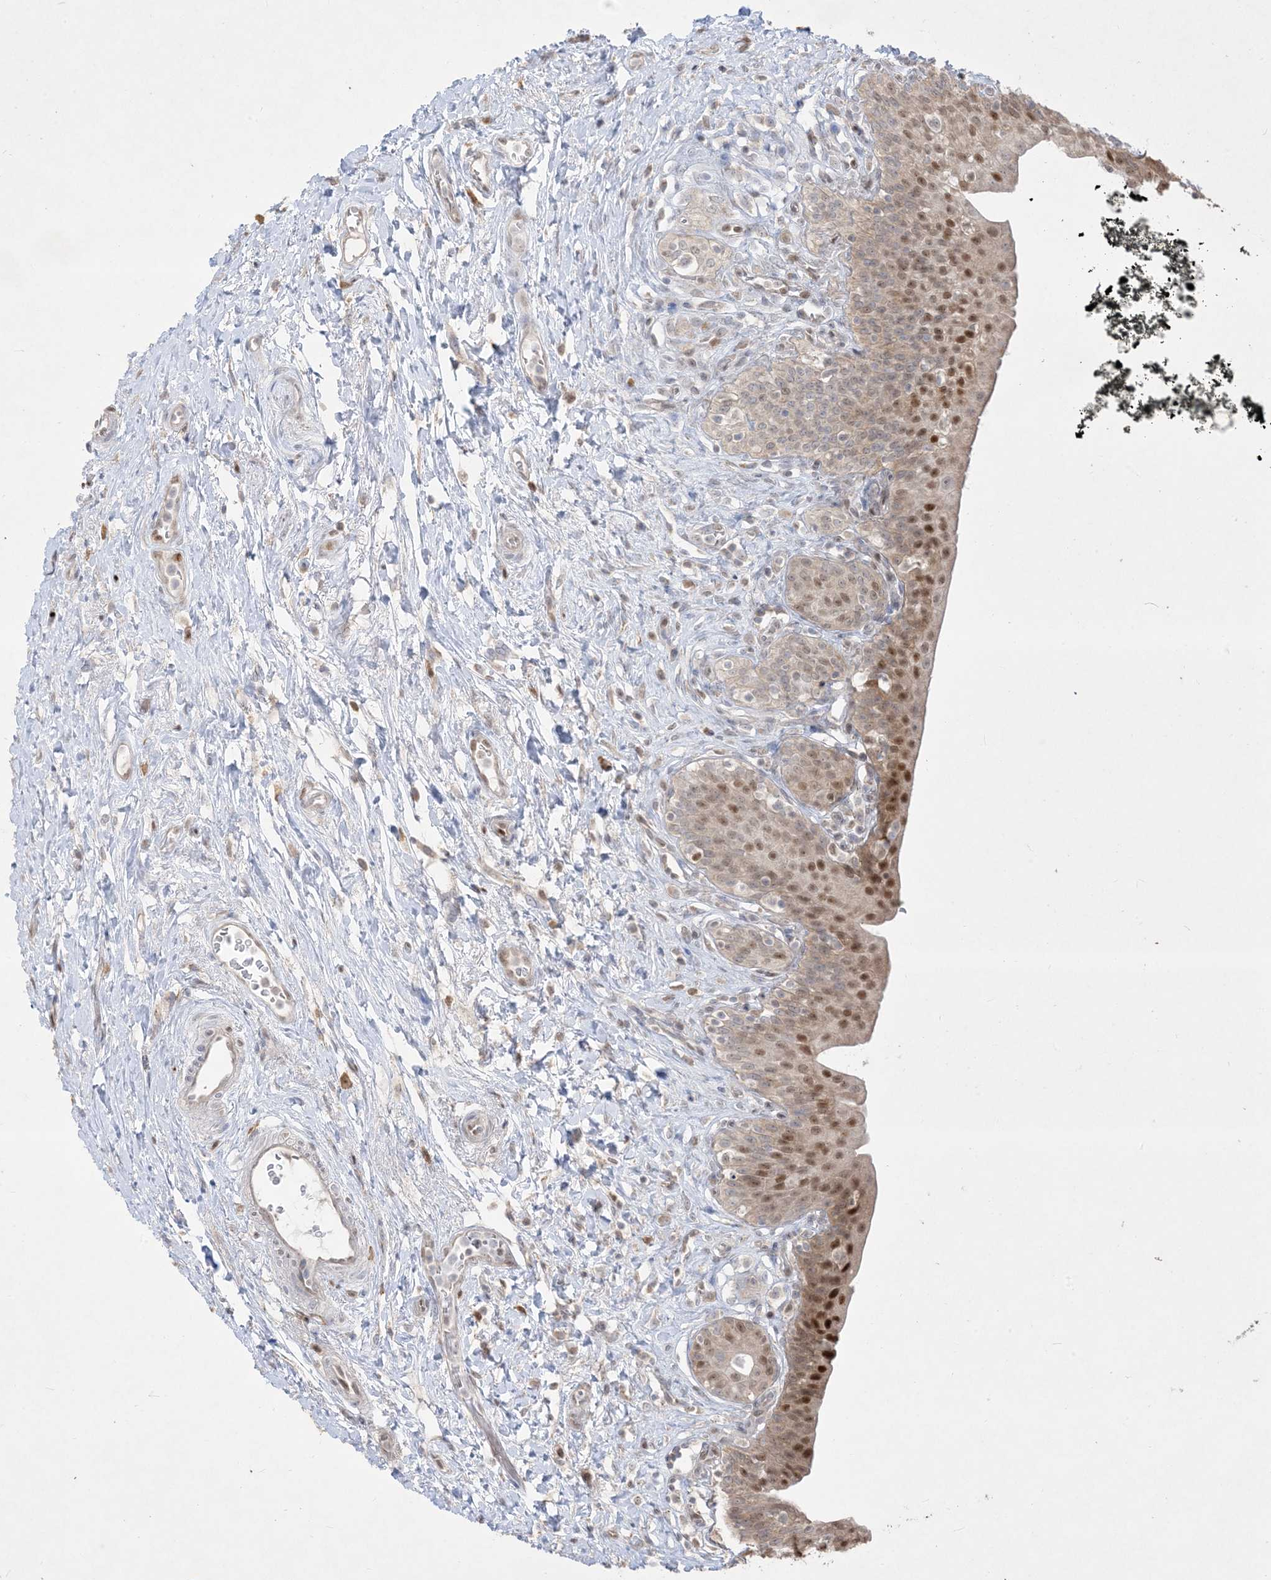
{"staining": {"intensity": "moderate", "quantity": "25%-75%", "location": "nuclear"}, "tissue": "urinary bladder", "cell_type": "Urothelial cells", "image_type": "normal", "snomed": [{"axis": "morphology", "description": "Normal tissue, NOS"}, {"axis": "topography", "description": "Urinary bladder"}], "caption": "Immunohistochemistry (DAB) staining of normal human urinary bladder exhibits moderate nuclear protein staining in approximately 25%-75% of urothelial cells.", "gene": "BHLHE40", "patient": {"sex": "male", "age": 83}}